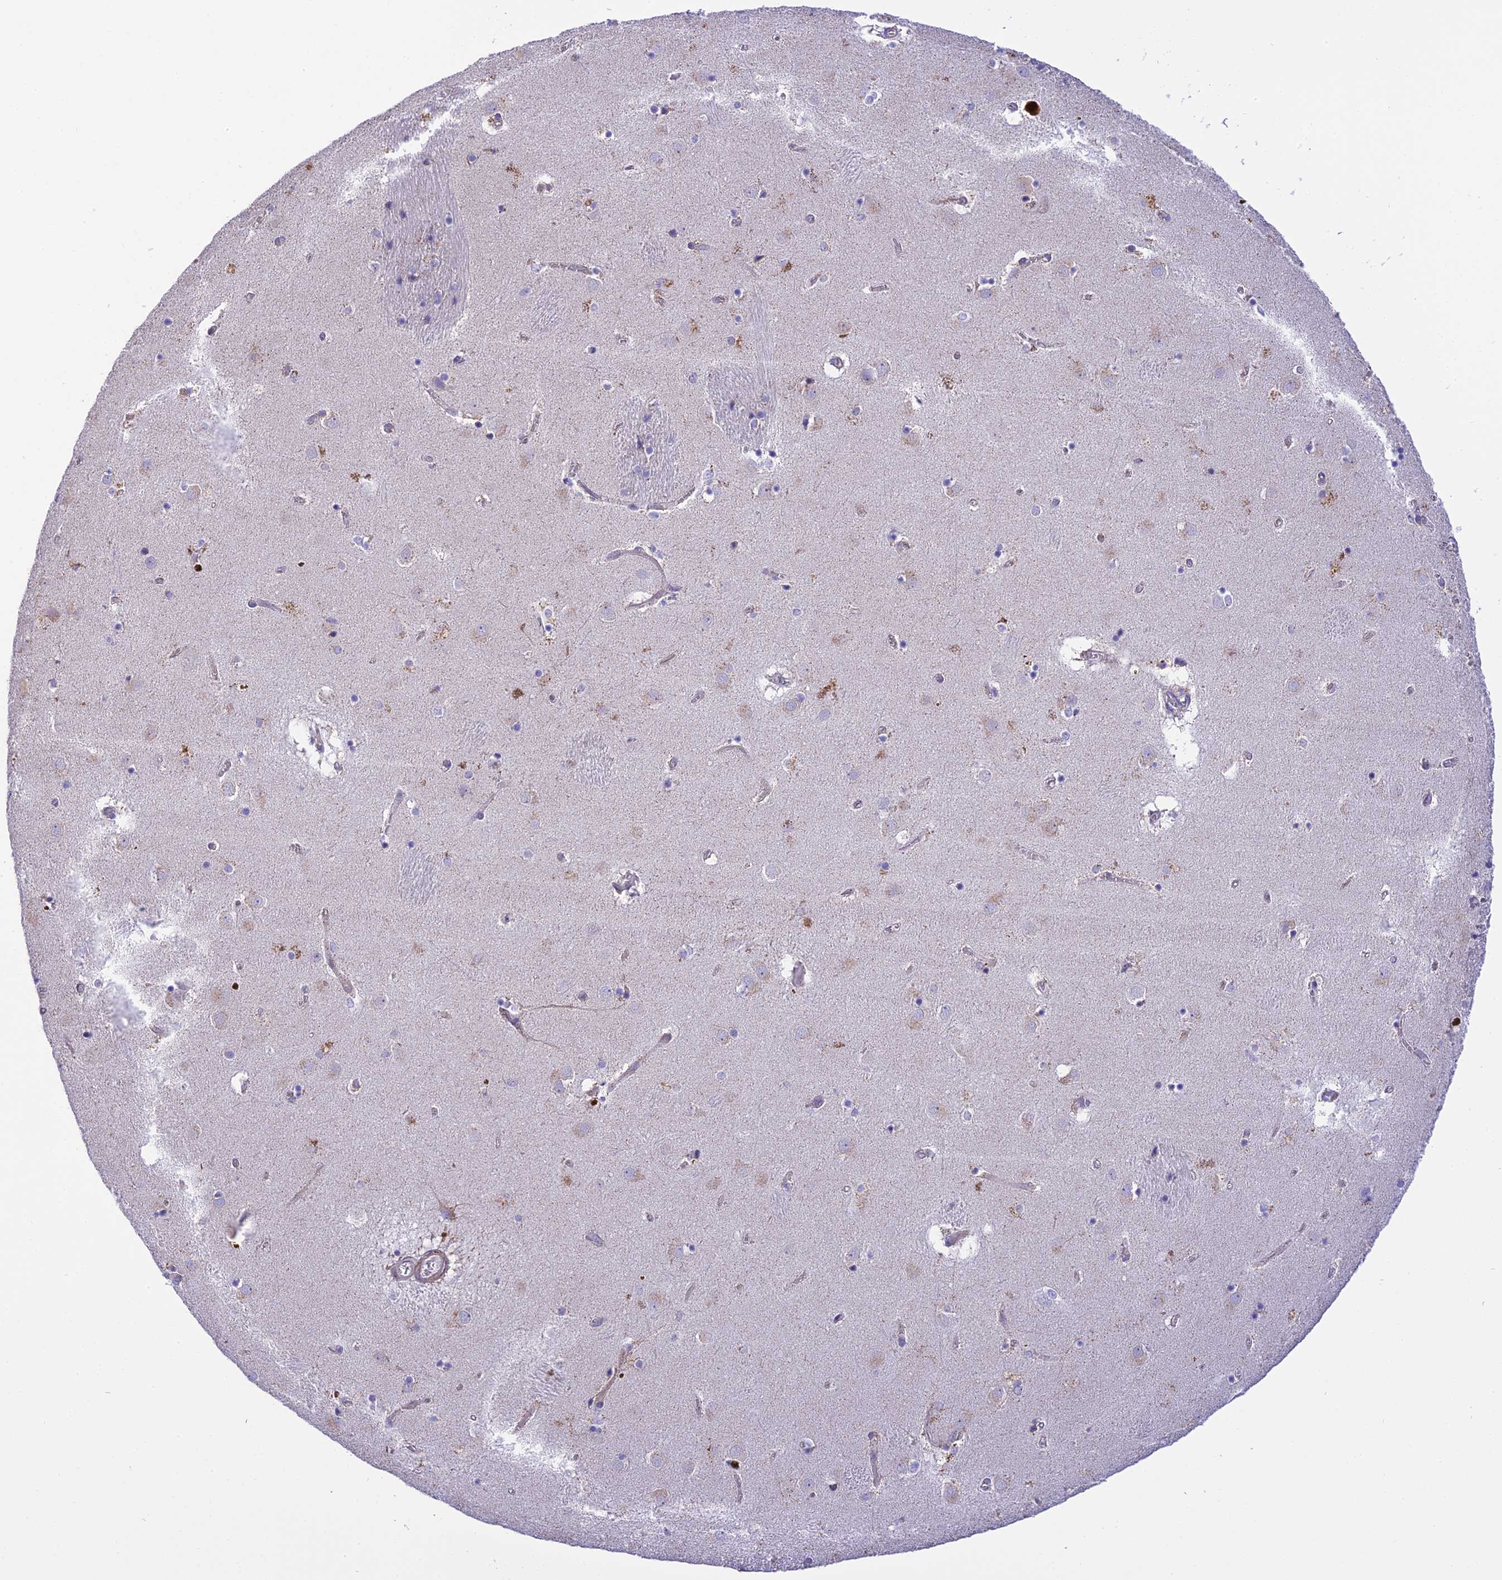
{"staining": {"intensity": "negative", "quantity": "none", "location": "none"}, "tissue": "caudate", "cell_type": "Glial cells", "image_type": "normal", "snomed": [{"axis": "morphology", "description": "Normal tissue, NOS"}, {"axis": "topography", "description": "Lateral ventricle wall"}], "caption": "Normal caudate was stained to show a protein in brown. There is no significant expression in glial cells. (Brightfield microscopy of DAB immunohistochemistry (IHC) at high magnification).", "gene": "CORO7", "patient": {"sex": "male", "age": 70}}